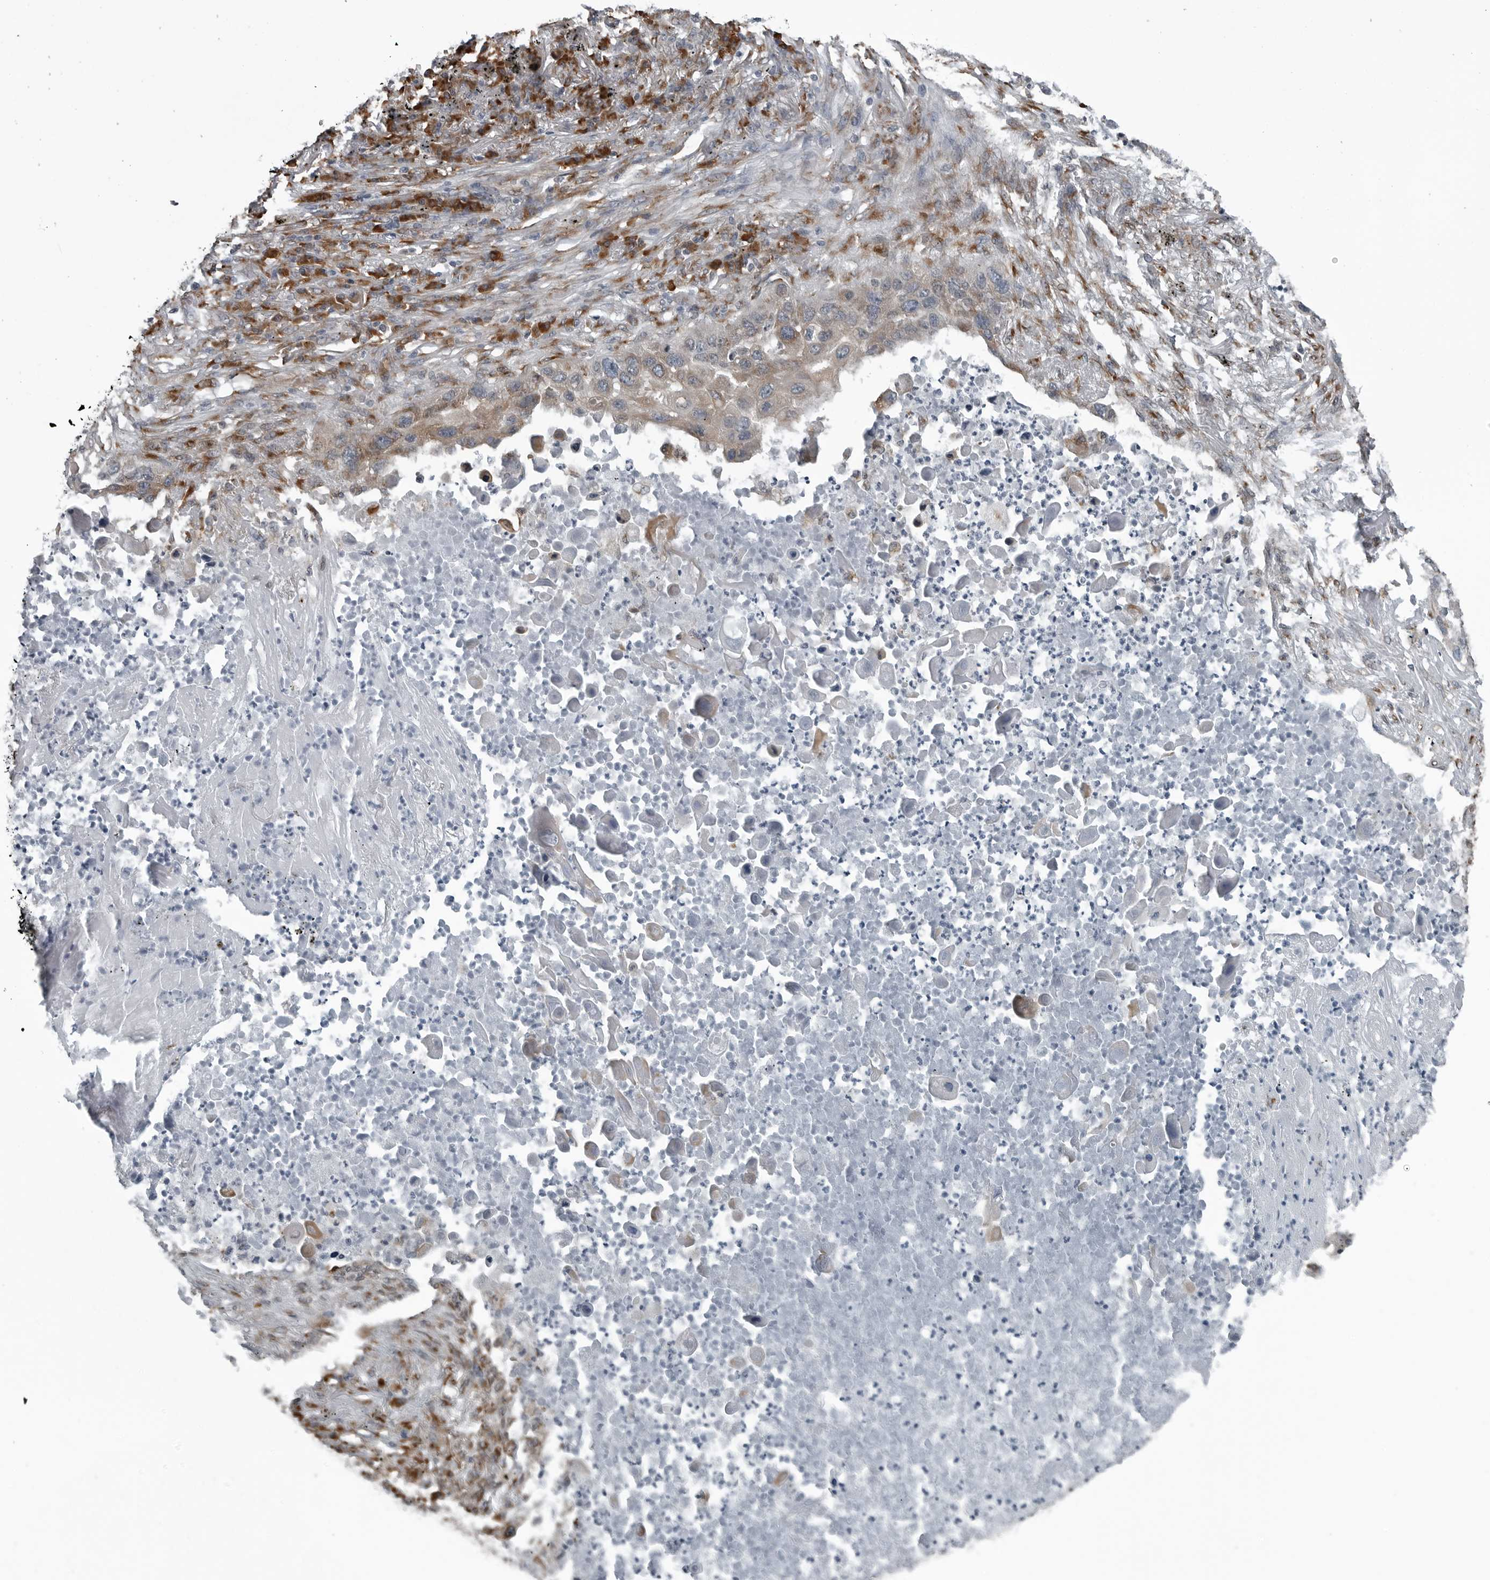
{"staining": {"intensity": "weak", "quantity": ">75%", "location": "cytoplasmic/membranous"}, "tissue": "lung cancer", "cell_type": "Tumor cells", "image_type": "cancer", "snomed": [{"axis": "morphology", "description": "Squamous cell carcinoma, NOS"}, {"axis": "topography", "description": "Lung"}], "caption": "DAB (3,3'-diaminobenzidine) immunohistochemical staining of lung squamous cell carcinoma demonstrates weak cytoplasmic/membranous protein expression in approximately >75% of tumor cells.", "gene": "CEP85", "patient": {"sex": "female", "age": 63}}